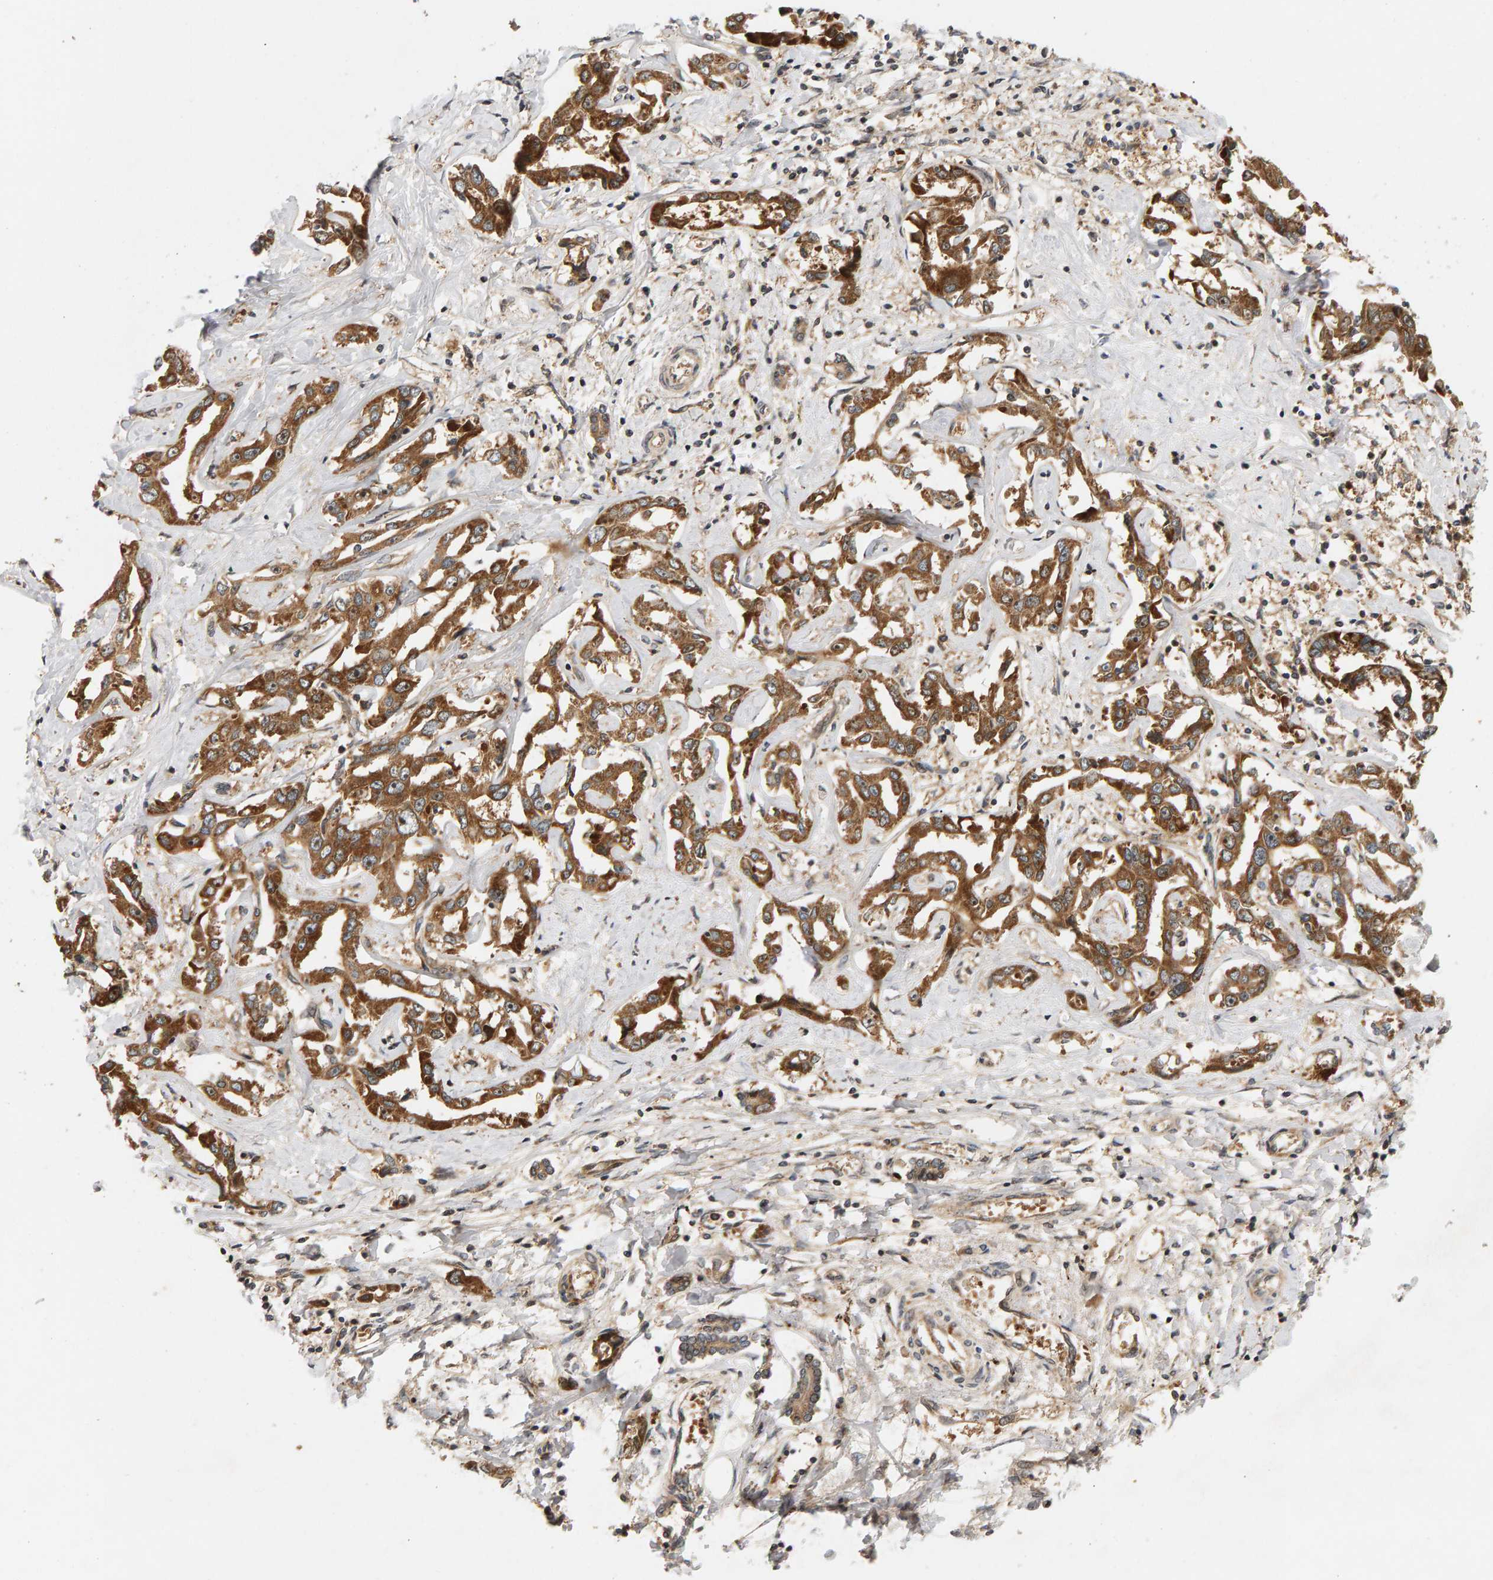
{"staining": {"intensity": "strong", "quantity": ">75%", "location": "cytoplasmic/membranous"}, "tissue": "liver cancer", "cell_type": "Tumor cells", "image_type": "cancer", "snomed": [{"axis": "morphology", "description": "Cholangiocarcinoma"}, {"axis": "topography", "description": "Liver"}], "caption": "An immunohistochemistry (IHC) image of neoplastic tissue is shown. Protein staining in brown highlights strong cytoplasmic/membranous positivity in liver cancer (cholangiocarcinoma) within tumor cells.", "gene": "BAHCC1", "patient": {"sex": "male", "age": 59}}